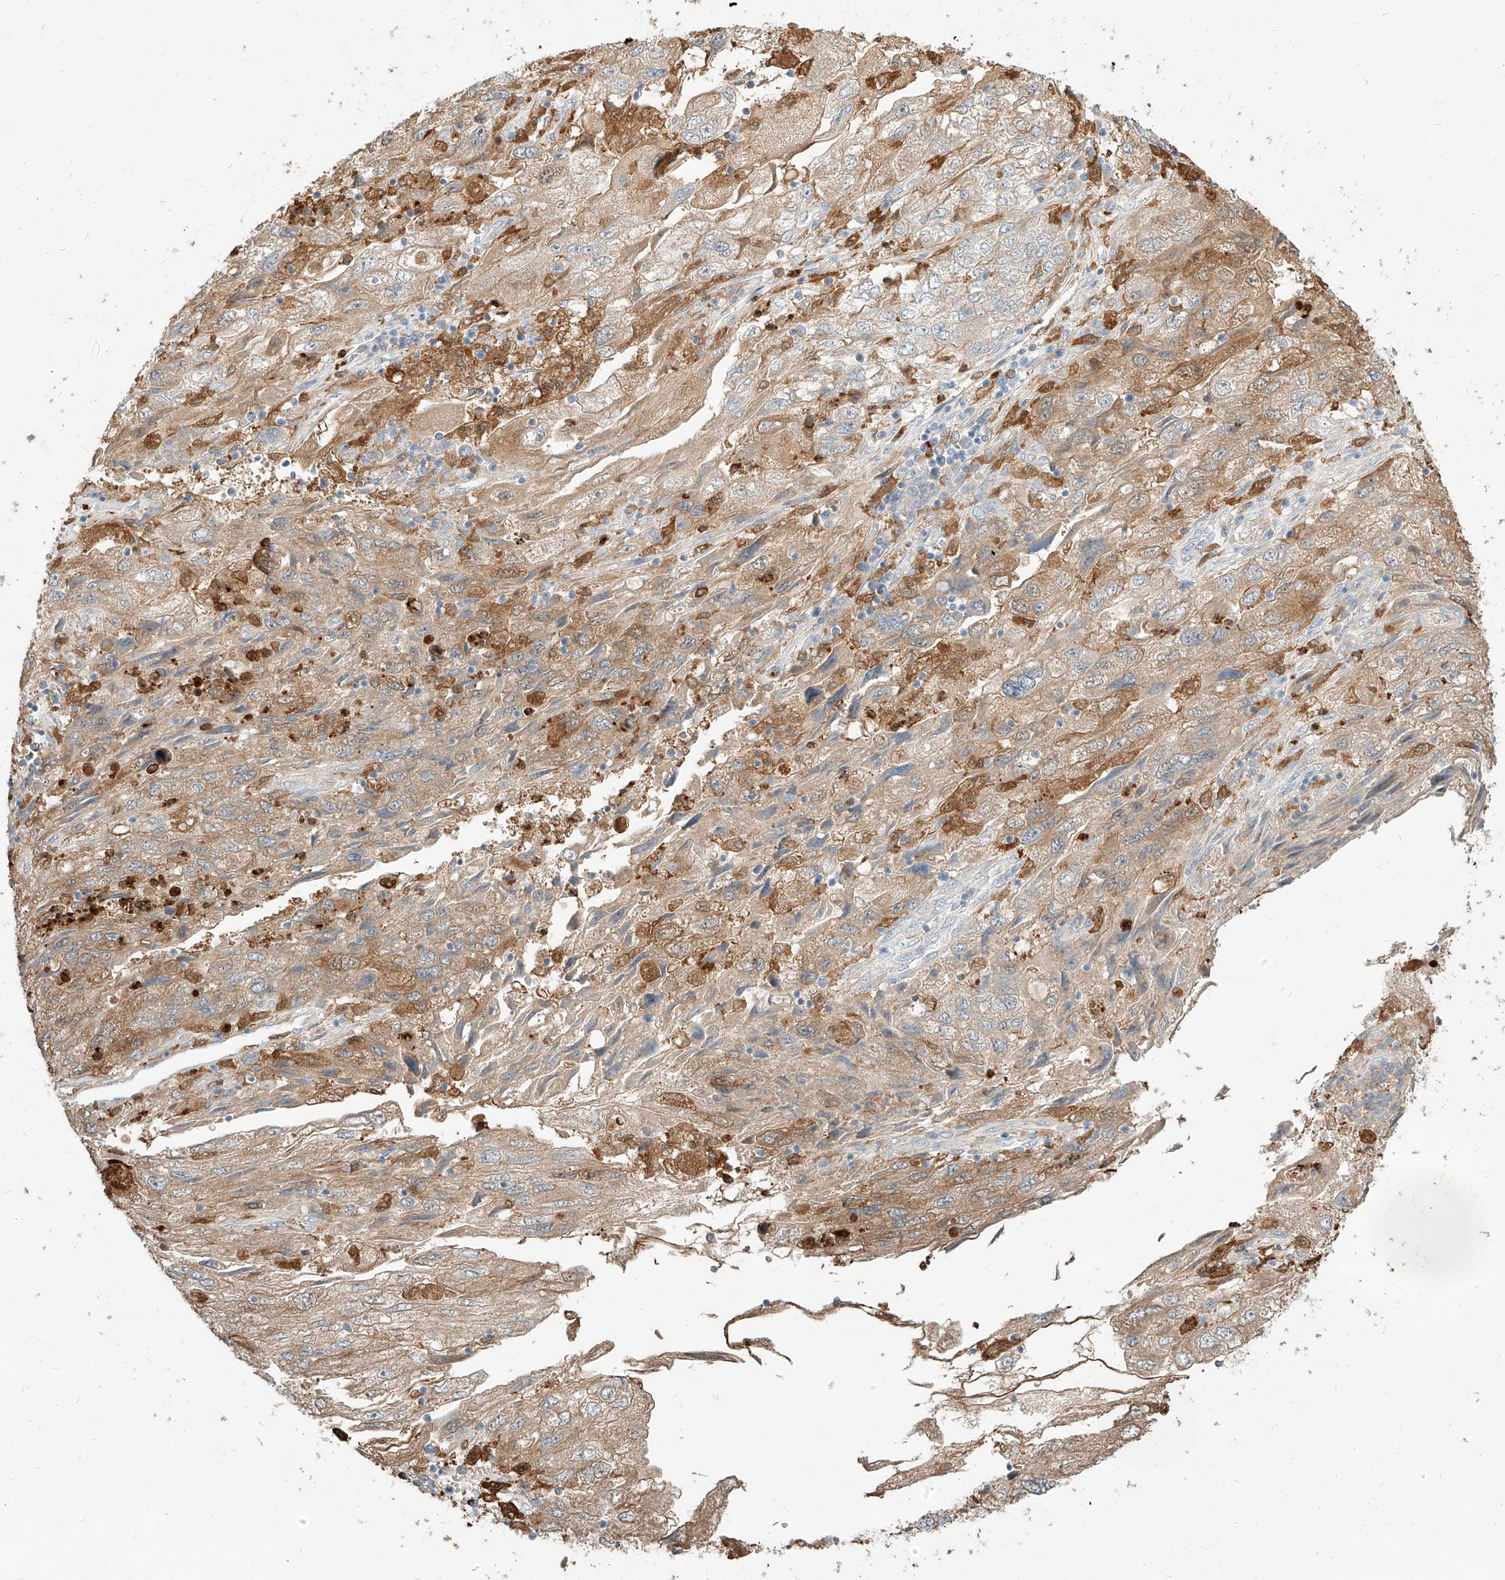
{"staining": {"intensity": "moderate", "quantity": "25%-75%", "location": "cytoplasmic/membranous"}, "tissue": "endometrial cancer", "cell_type": "Tumor cells", "image_type": "cancer", "snomed": [{"axis": "morphology", "description": "Adenocarcinoma, NOS"}, {"axis": "topography", "description": "Endometrium"}], "caption": "A high-resolution image shows immunohistochemistry staining of endometrial cancer, which shows moderate cytoplasmic/membranous expression in about 25%-75% of tumor cells.", "gene": "PGD", "patient": {"sex": "female", "age": 49}}